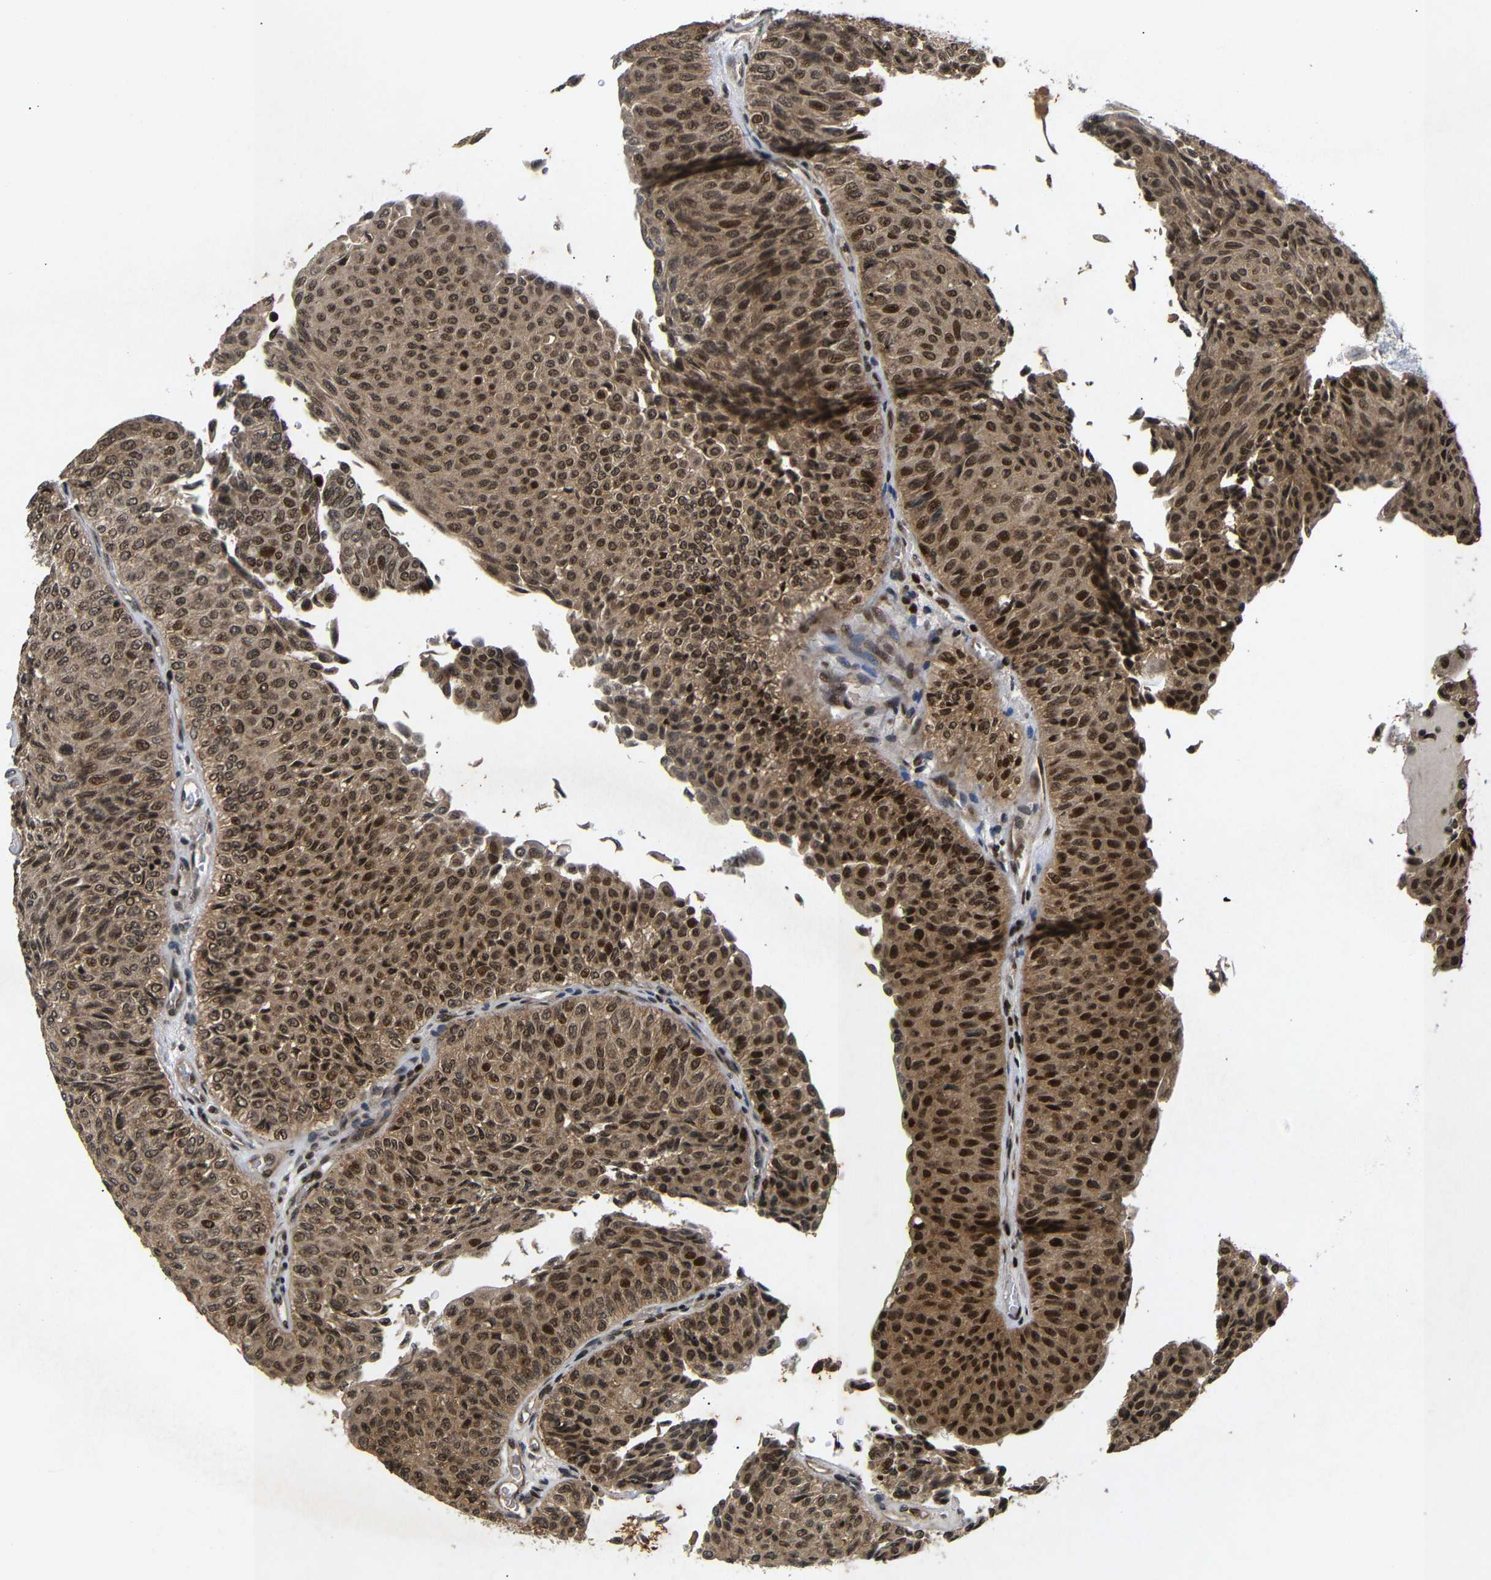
{"staining": {"intensity": "strong", "quantity": ">75%", "location": "cytoplasmic/membranous,nuclear"}, "tissue": "urothelial cancer", "cell_type": "Tumor cells", "image_type": "cancer", "snomed": [{"axis": "morphology", "description": "Urothelial carcinoma, Low grade"}, {"axis": "topography", "description": "Urinary bladder"}], "caption": "Urothelial carcinoma (low-grade) tissue displays strong cytoplasmic/membranous and nuclear staining in approximately >75% of tumor cells", "gene": "KIF23", "patient": {"sex": "male", "age": 78}}